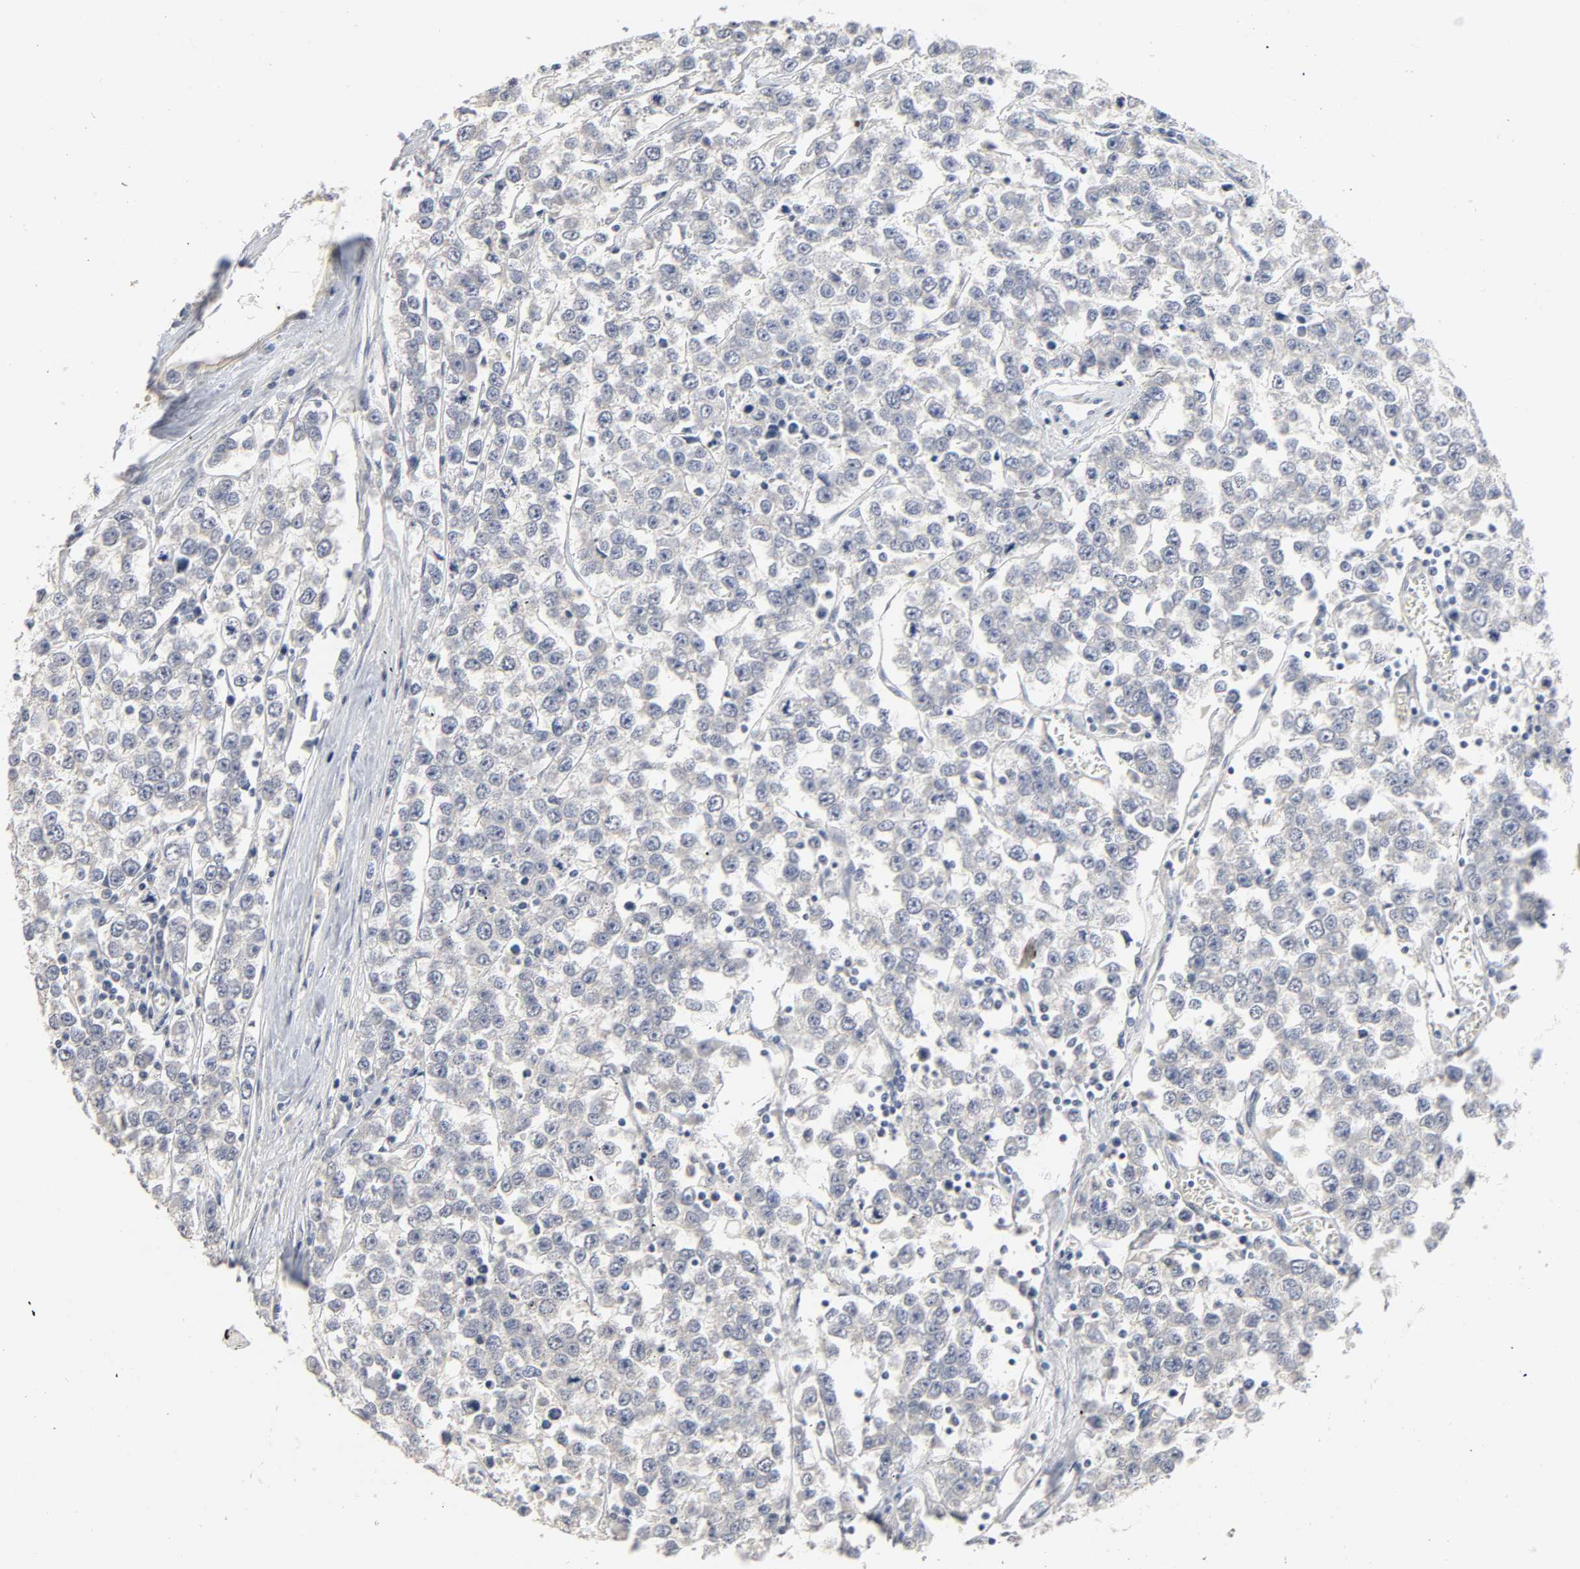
{"staining": {"intensity": "negative", "quantity": "none", "location": "none"}, "tissue": "testis cancer", "cell_type": "Tumor cells", "image_type": "cancer", "snomed": [{"axis": "morphology", "description": "Seminoma, NOS"}, {"axis": "morphology", "description": "Carcinoma, Embryonal, NOS"}, {"axis": "topography", "description": "Testis"}], "caption": "This photomicrograph is of testis embryonal carcinoma stained with immunohistochemistry (IHC) to label a protein in brown with the nuclei are counter-stained blue. There is no expression in tumor cells.", "gene": "SLC10A2", "patient": {"sex": "male", "age": 52}}